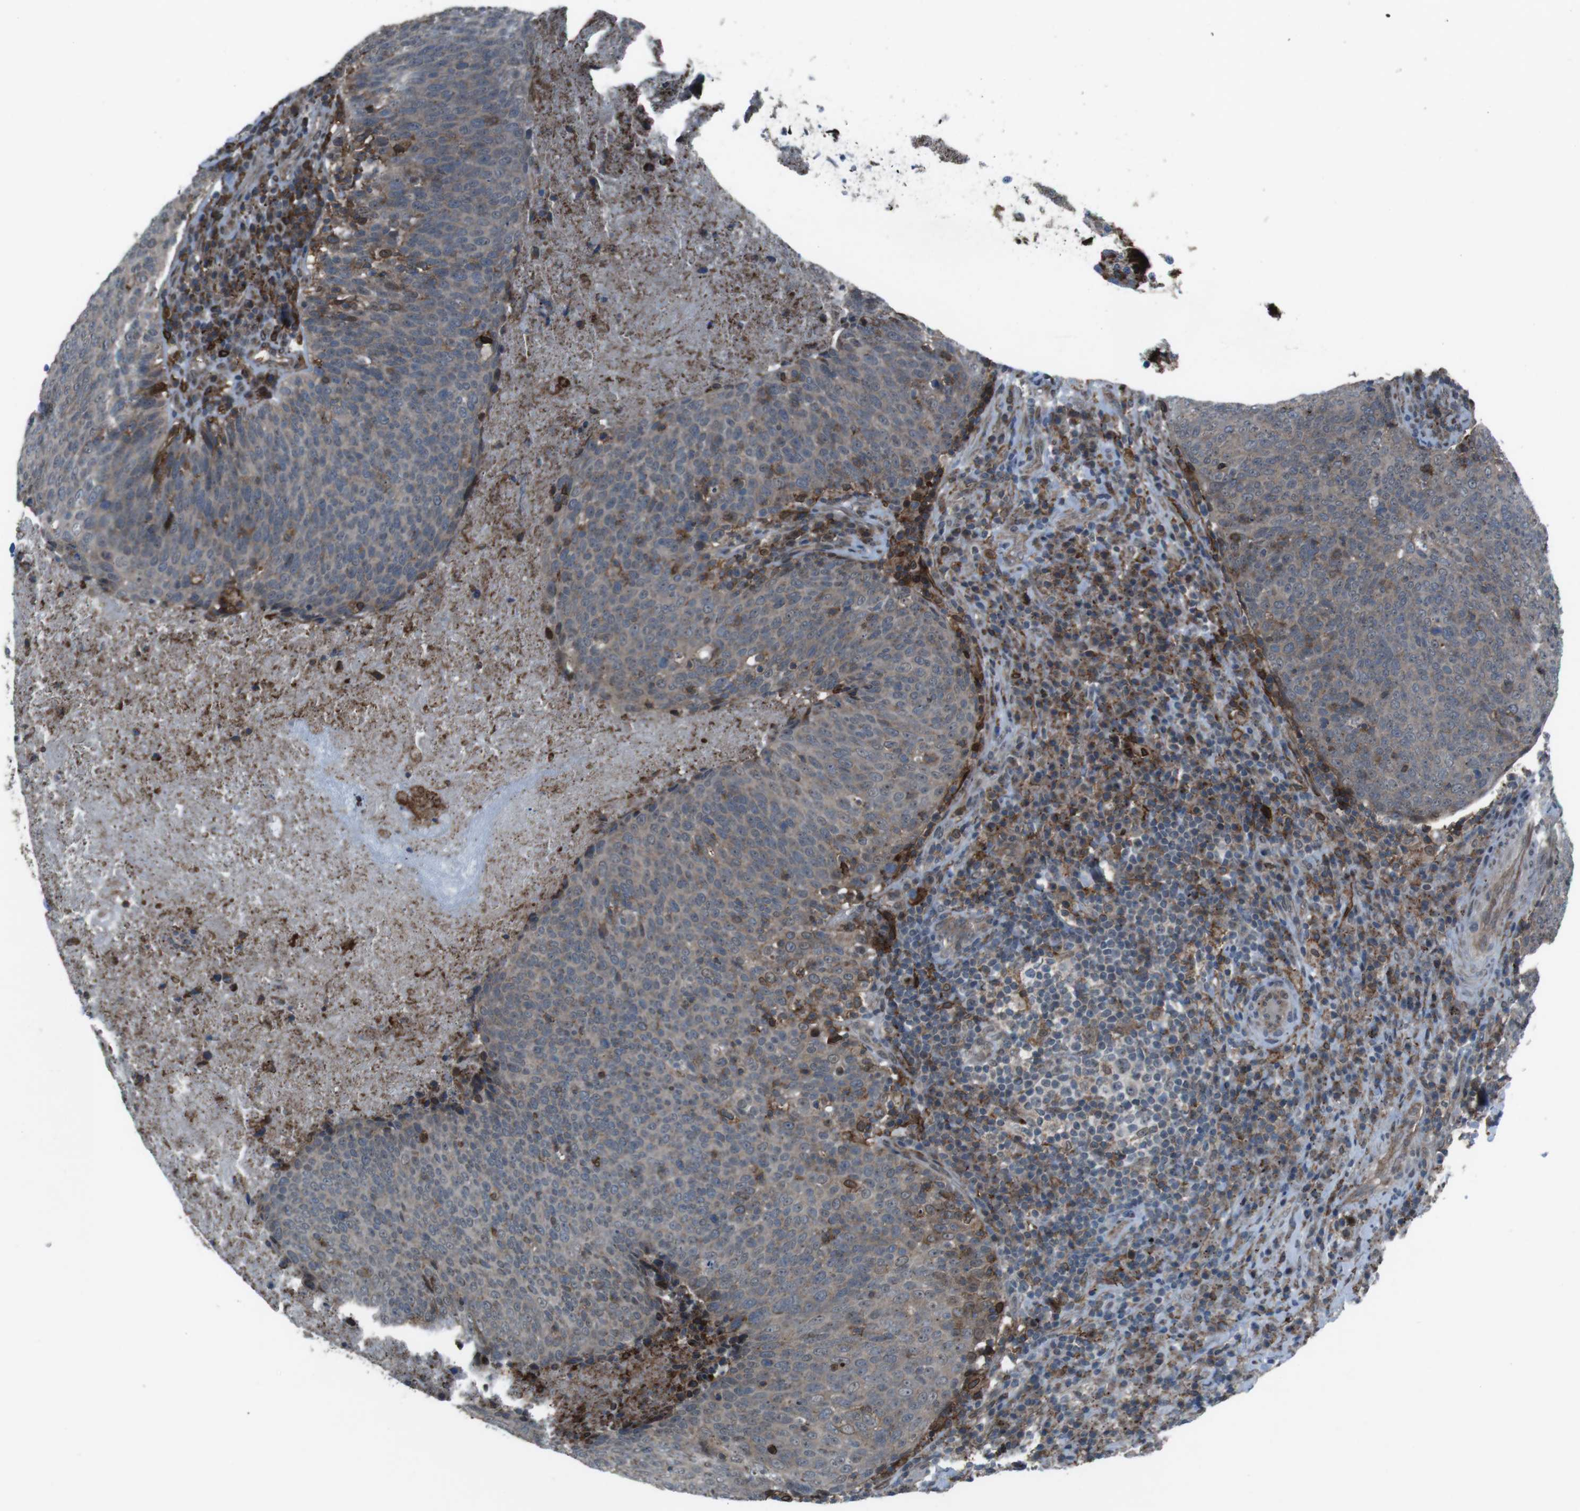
{"staining": {"intensity": "moderate", "quantity": ">75%", "location": "cytoplasmic/membranous"}, "tissue": "head and neck cancer", "cell_type": "Tumor cells", "image_type": "cancer", "snomed": [{"axis": "morphology", "description": "Squamous cell carcinoma, NOS"}, {"axis": "morphology", "description": "Squamous cell carcinoma, metastatic, NOS"}, {"axis": "topography", "description": "Lymph node"}, {"axis": "topography", "description": "Head-Neck"}], "caption": "A micrograph of head and neck cancer stained for a protein reveals moderate cytoplasmic/membranous brown staining in tumor cells.", "gene": "GDF10", "patient": {"sex": "male", "age": 62}}